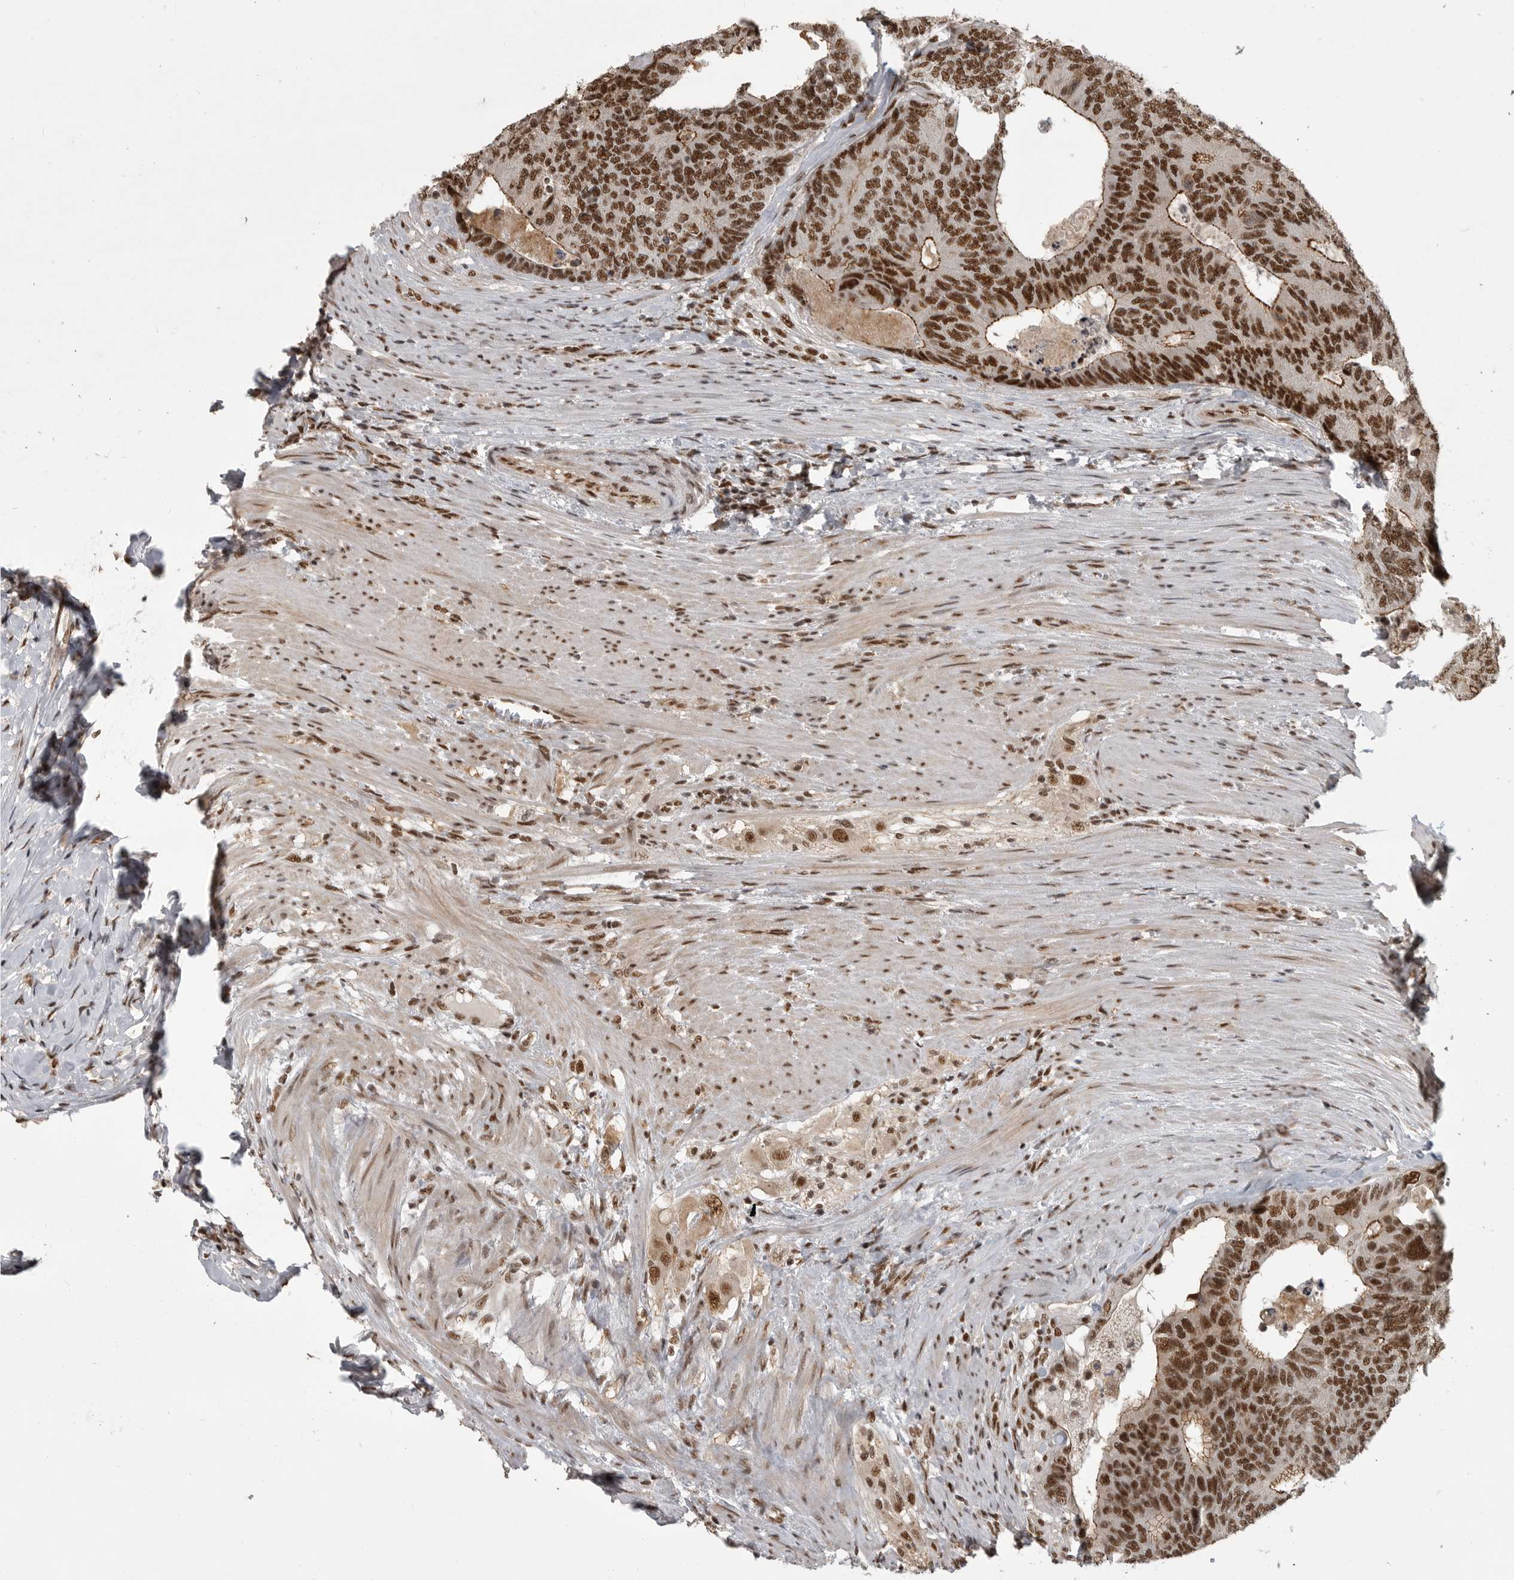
{"staining": {"intensity": "strong", "quantity": ">75%", "location": "nuclear"}, "tissue": "colorectal cancer", "cell_type": "Tumor cells", "image_type": "cancer", "snomed": [{"axis": "morphology", "description": "Adenocarcinoma, NOS"}, {"axis": "topography", "description": "Colon"}], "caption": "A micrograph of human adenocarcinoma (colorectal) stained for a protein reveals strong nuclear brown staining in tumor cells.", "gene": "CBLL1", "patient": {"sex": "female", "age": 67}}